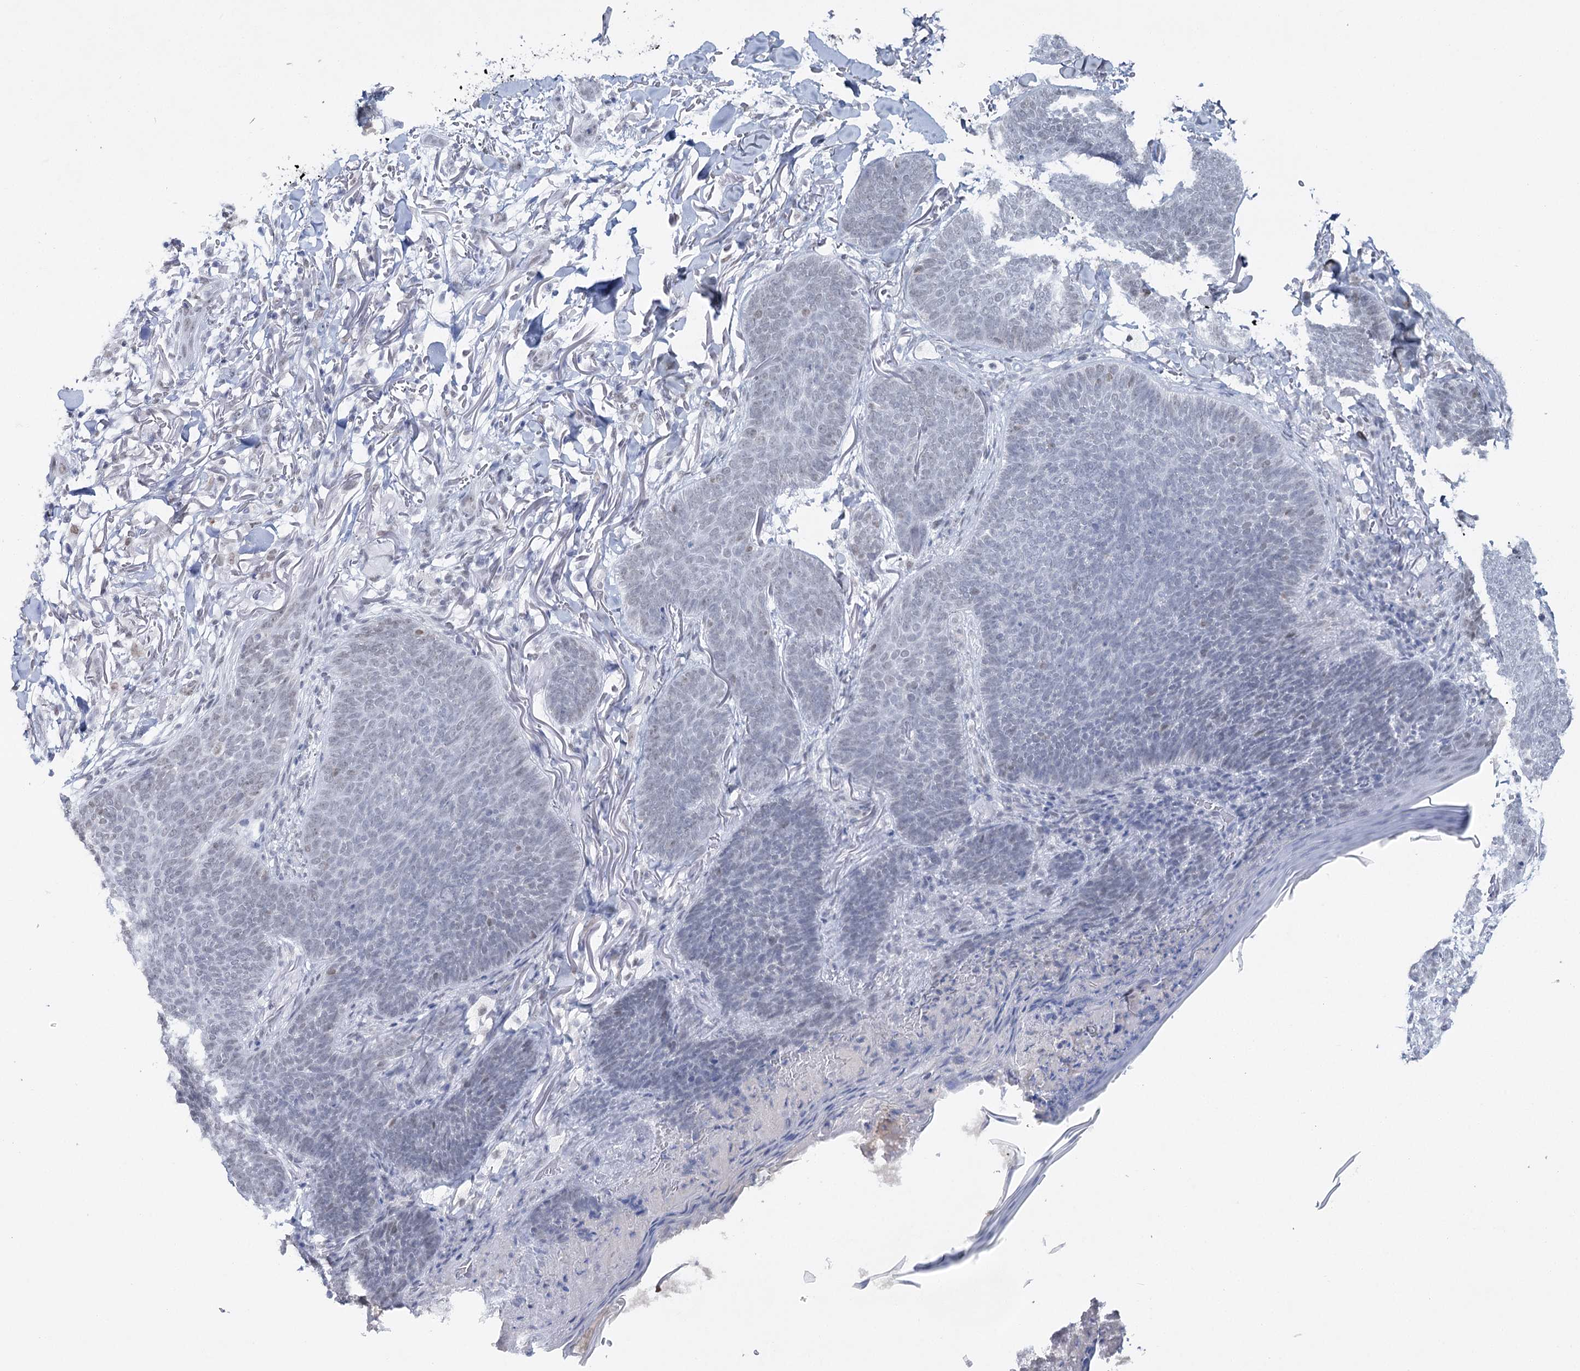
{"staining": {"intensity": "negative", "quantity": "none", "location": "none"}, "tissue": "skin cancer", "cell_type": "Tumor cells", "image_type": "cancer", "snomed": [{"axis": "morphology", "description": "Basal cell carcinoma"}, {"axis": "topography", "description": "Skin"}], "caption": "Immunohistochemical staining of skin basal cell carcinoma shows no significant expression in tumor cells.", "gene": "ZC3H8", "patient": {"sex": "male", "age": 85}}